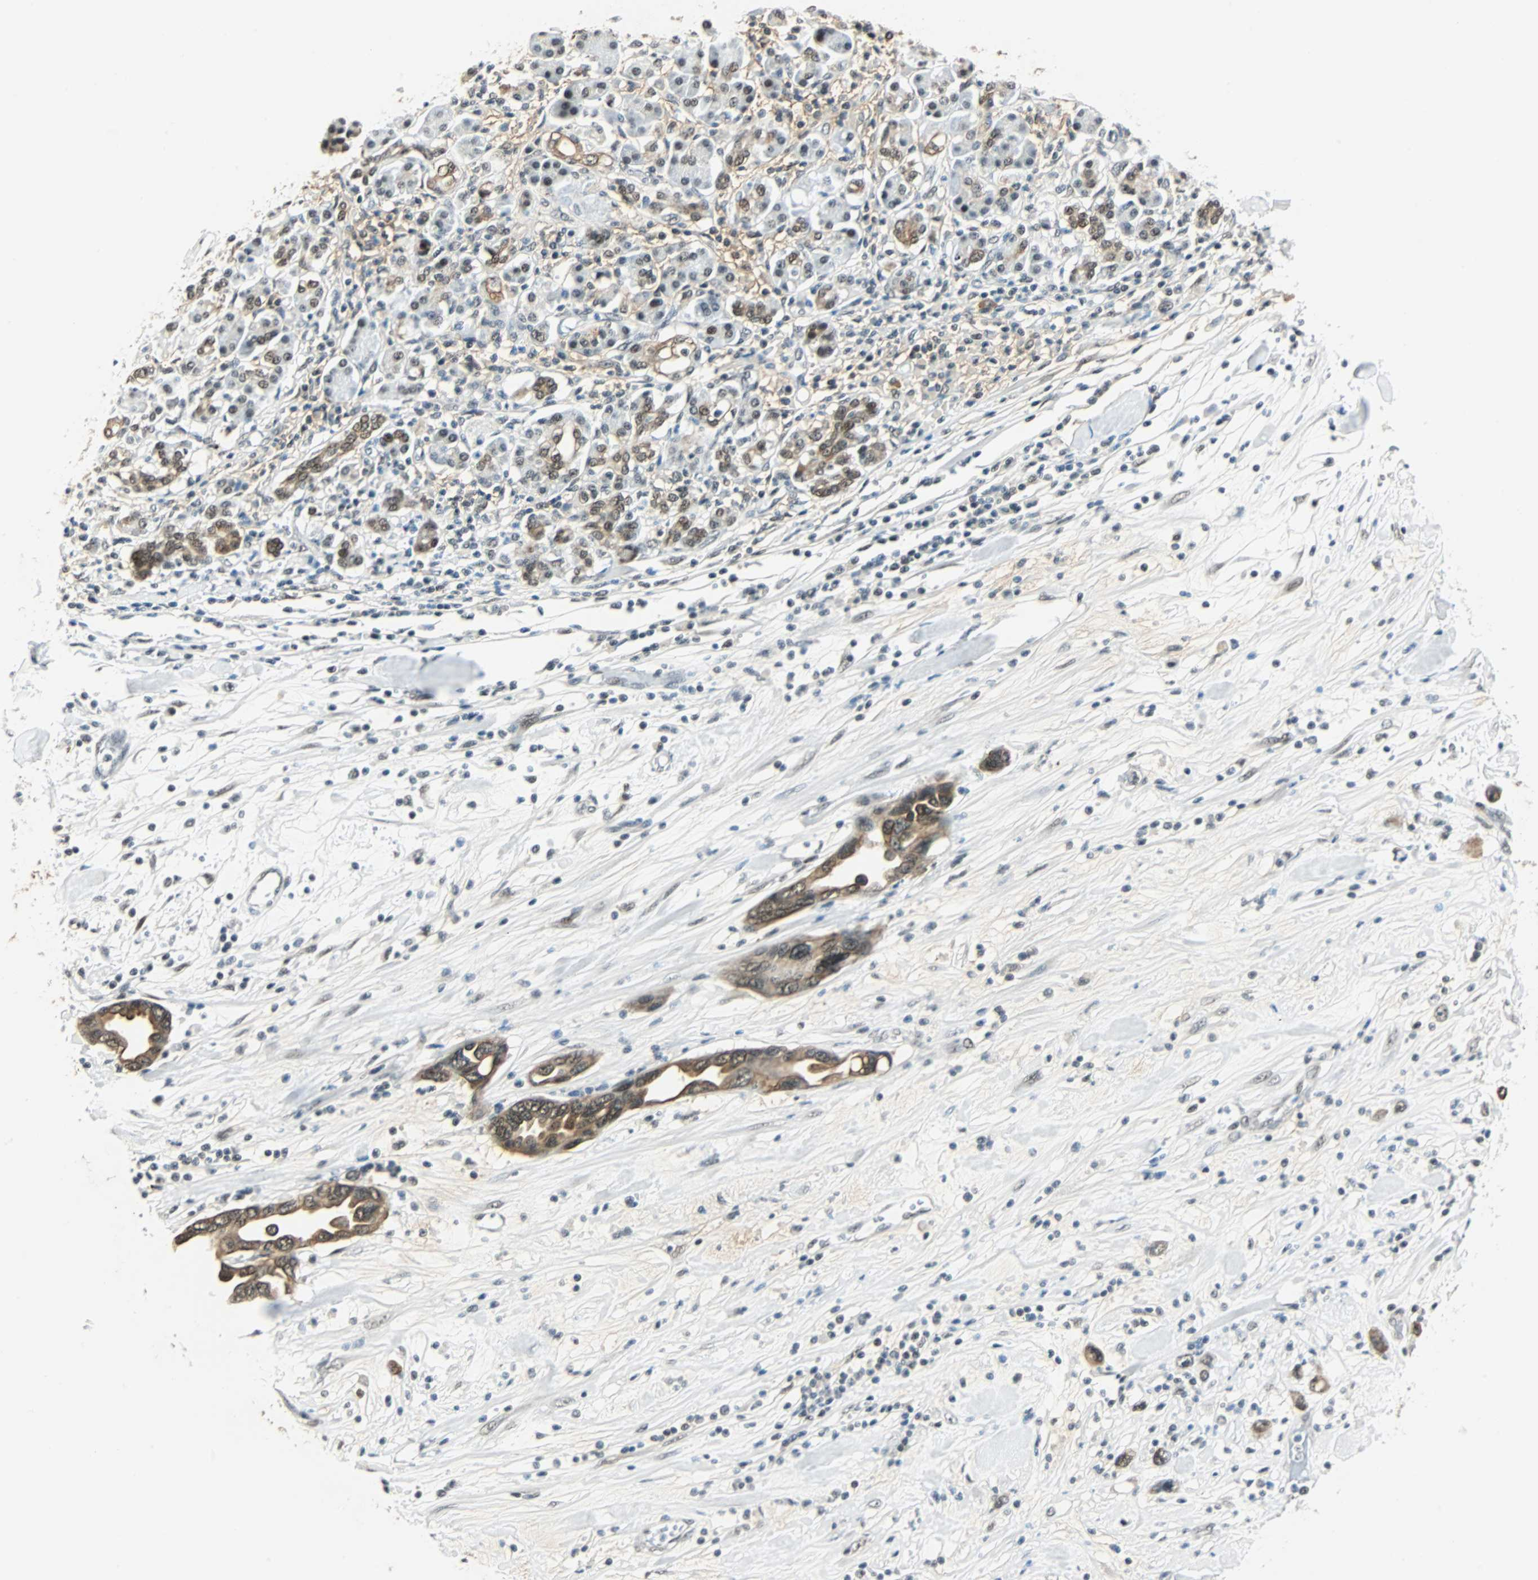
{"staining": {"intensity": "moderate", "quantity": ">75%", "location": "cytoplasmic/membranous,nuclear"}, "tissue": "pancreatic cancer", "cell_type": "Tumor cells", "image_type": "cancer", "snomed": [{"axis": "morphology", "description": "Adenocarcinoma, NOS"}, {"axis": "topography", "description": "Pancreas"}], "caption": "Moderate cytoplasmic/membranous and nuclear staining is present in approximately >75% of tumor cells in adenocarcinoma (pancreatic).", "gene": "NELFE", "patient": {"sex": "female", "age": 57}}